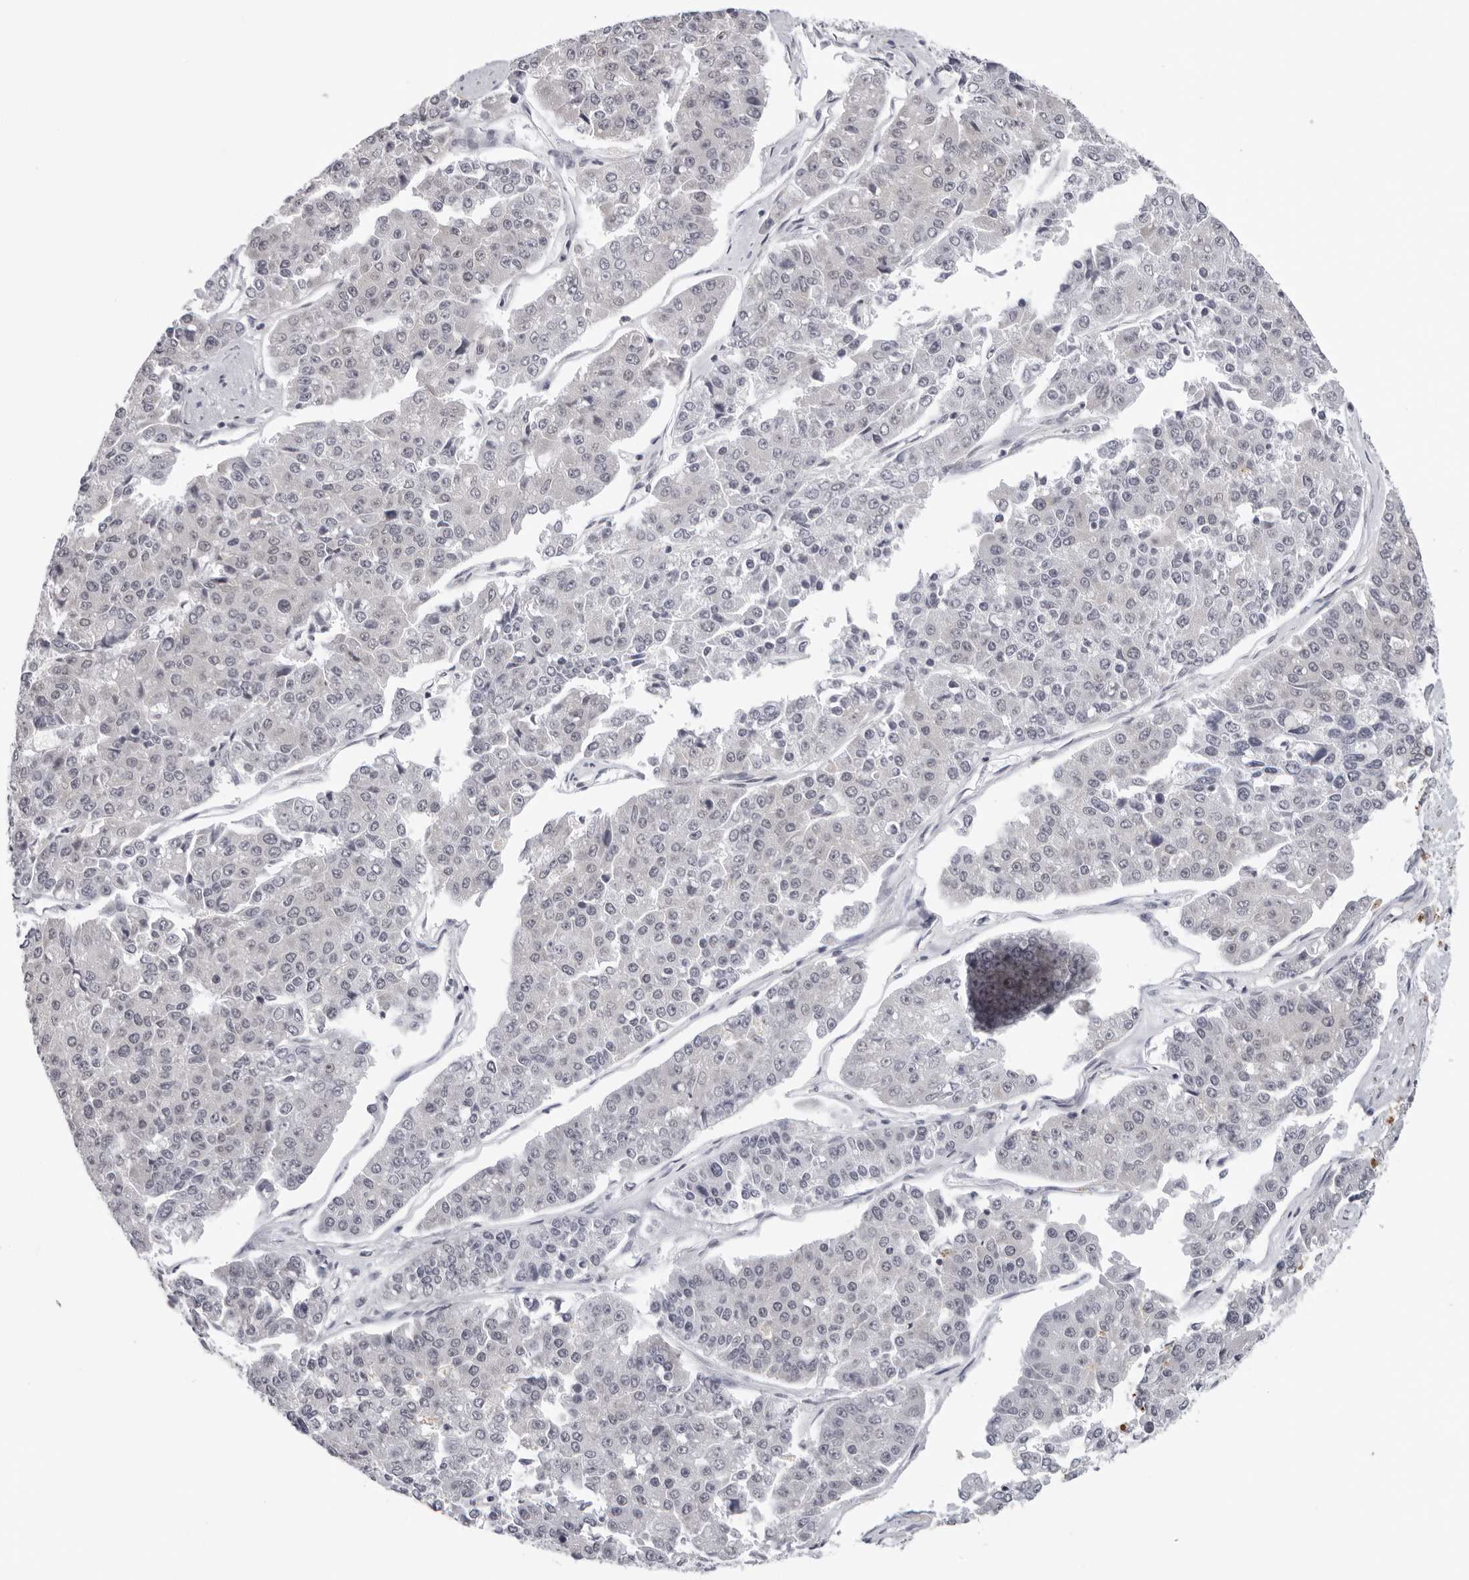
{"staining": {"intensity": "negative", "quantity": "none", "location": "none"}, "tissue": "pancreatic cancer", "cell_type": "Tumor cells", "image_type": "cancer", "snomed": [{"axis": "morphology", "description": "Adenocarcinoma, NOS"}, {"axis": "topography", "description": "Pancreas"}], "caption": "An image of adenocarcinoma (pancreatic) stained for a protein reveals no brown staining in tumor cells.", "gene": "PRUNE1", "patient": {"sex": "male", "age": 50}}